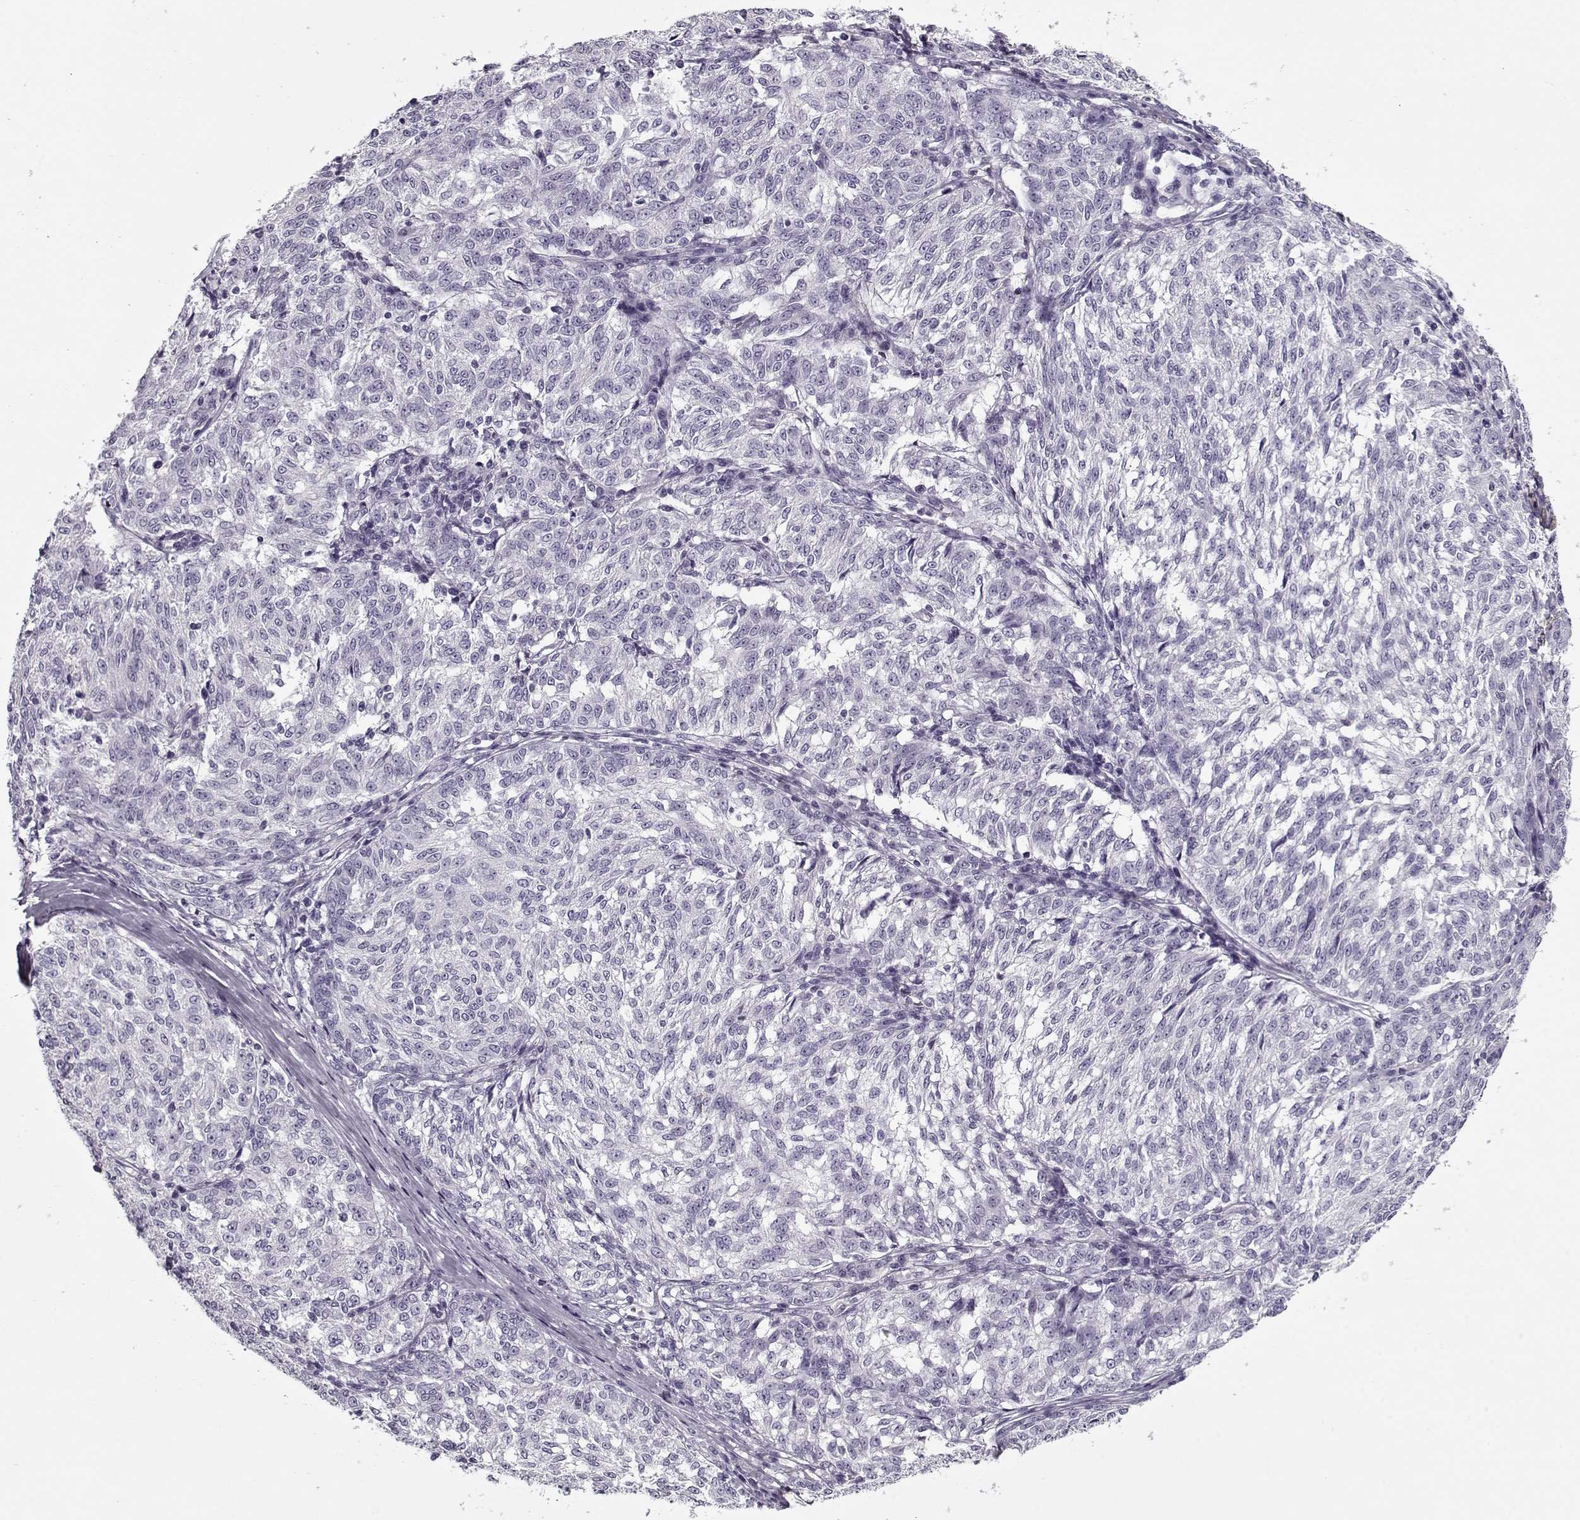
{"staining": {"intensity": "negative", "quantity": "none", "location": "none"}, "tissue": "melanoma", "cell_type": "Tumor cells", "image_type": "cancer", "snomed": [{"axis": "morphology", "description": "Malignant melanoma, NOS"}, {"axis": "topography", "description": "Skin"}], "caption": "Immunohistochemistry (IHC) of human malignant melanoma reveals no expression in tumor cells. (Brightfield microscopy of DAB IHC at high magnification).", "gene": "CCDC136", "patient": {"sex": "female", "age": 72}}